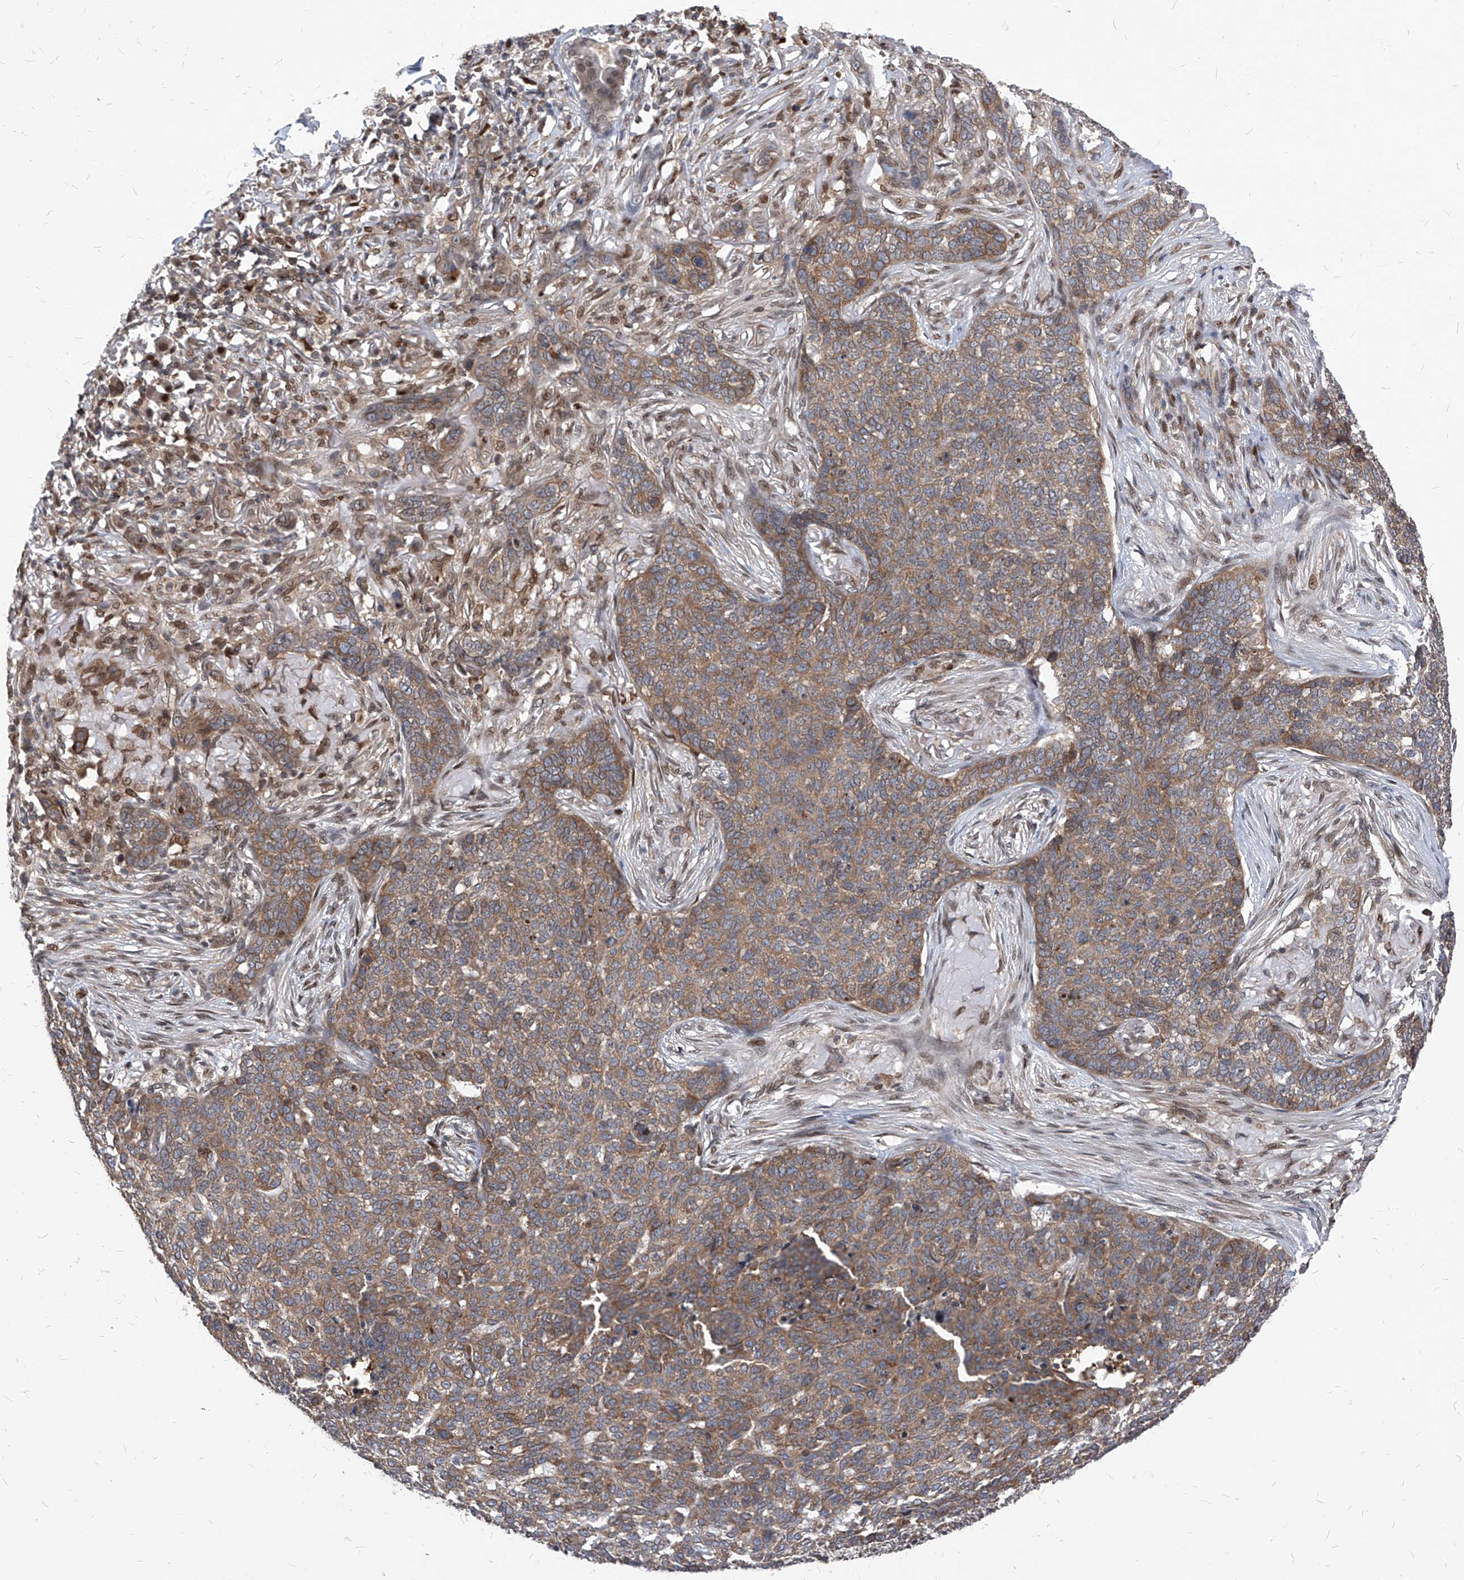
{"staining": {"intensity": "moderate", "quantity": ">75%", "location": "cytoplasmic/membranous"}, "tissue": "skin cancer", "cell_type": "Tumor cells", "image_type": "cancer", "snomed": [{"axis": "morphology", "description": "Basal cell carcinoma"}, {"axis": "topography", "description": "Skin"}], "caption": "IHC of basal cell carcinoma (skin) reveals medium levels of moderate cytoplasmic/membranous staining in about >75% of tumor cells.", "gene": "KPNB1", "patient": {"sex": "male", "age": 85}}